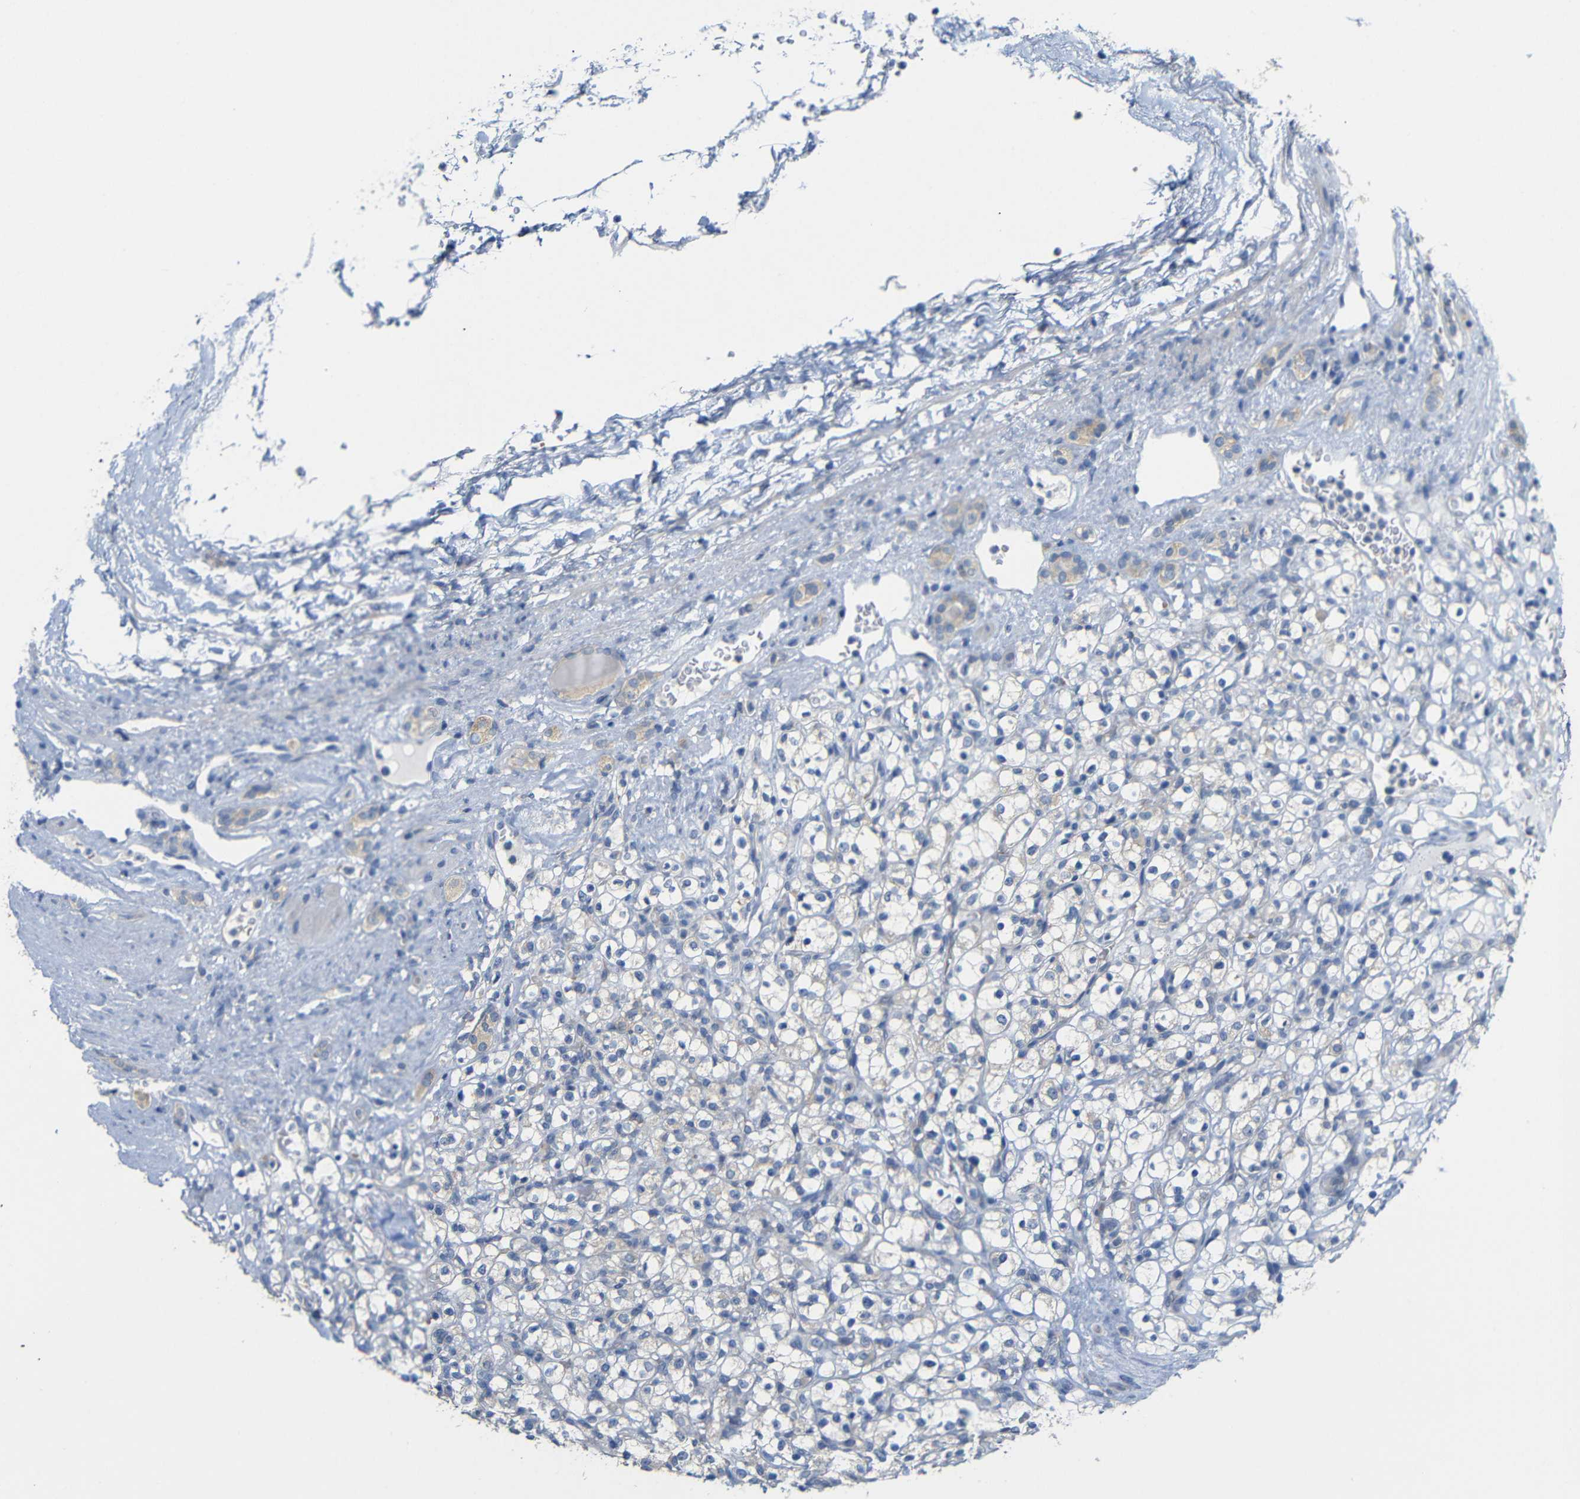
{"staining": {"intensity": "negative", "quantity": "none", "location": "none"}, "tissue": "renal cancer", "cell_type": "Tumor cells", "image_type": "cancer", "snomed": [{"axis": "morphology", "description": "Normal tissue, NOS"}, {"axis": "morphology", "description": "Adenocarcinoma, NOS"}, {"axis": "topography", "description": "Kidney"}], "caption": "A high-resolution histopathology image shows IHC staining of renal adenocarcinoma, which exhibits no significant positivity in tumor cells.", "gene": "TBC1D32", "patient": {"sex": "female", "age": 72}}